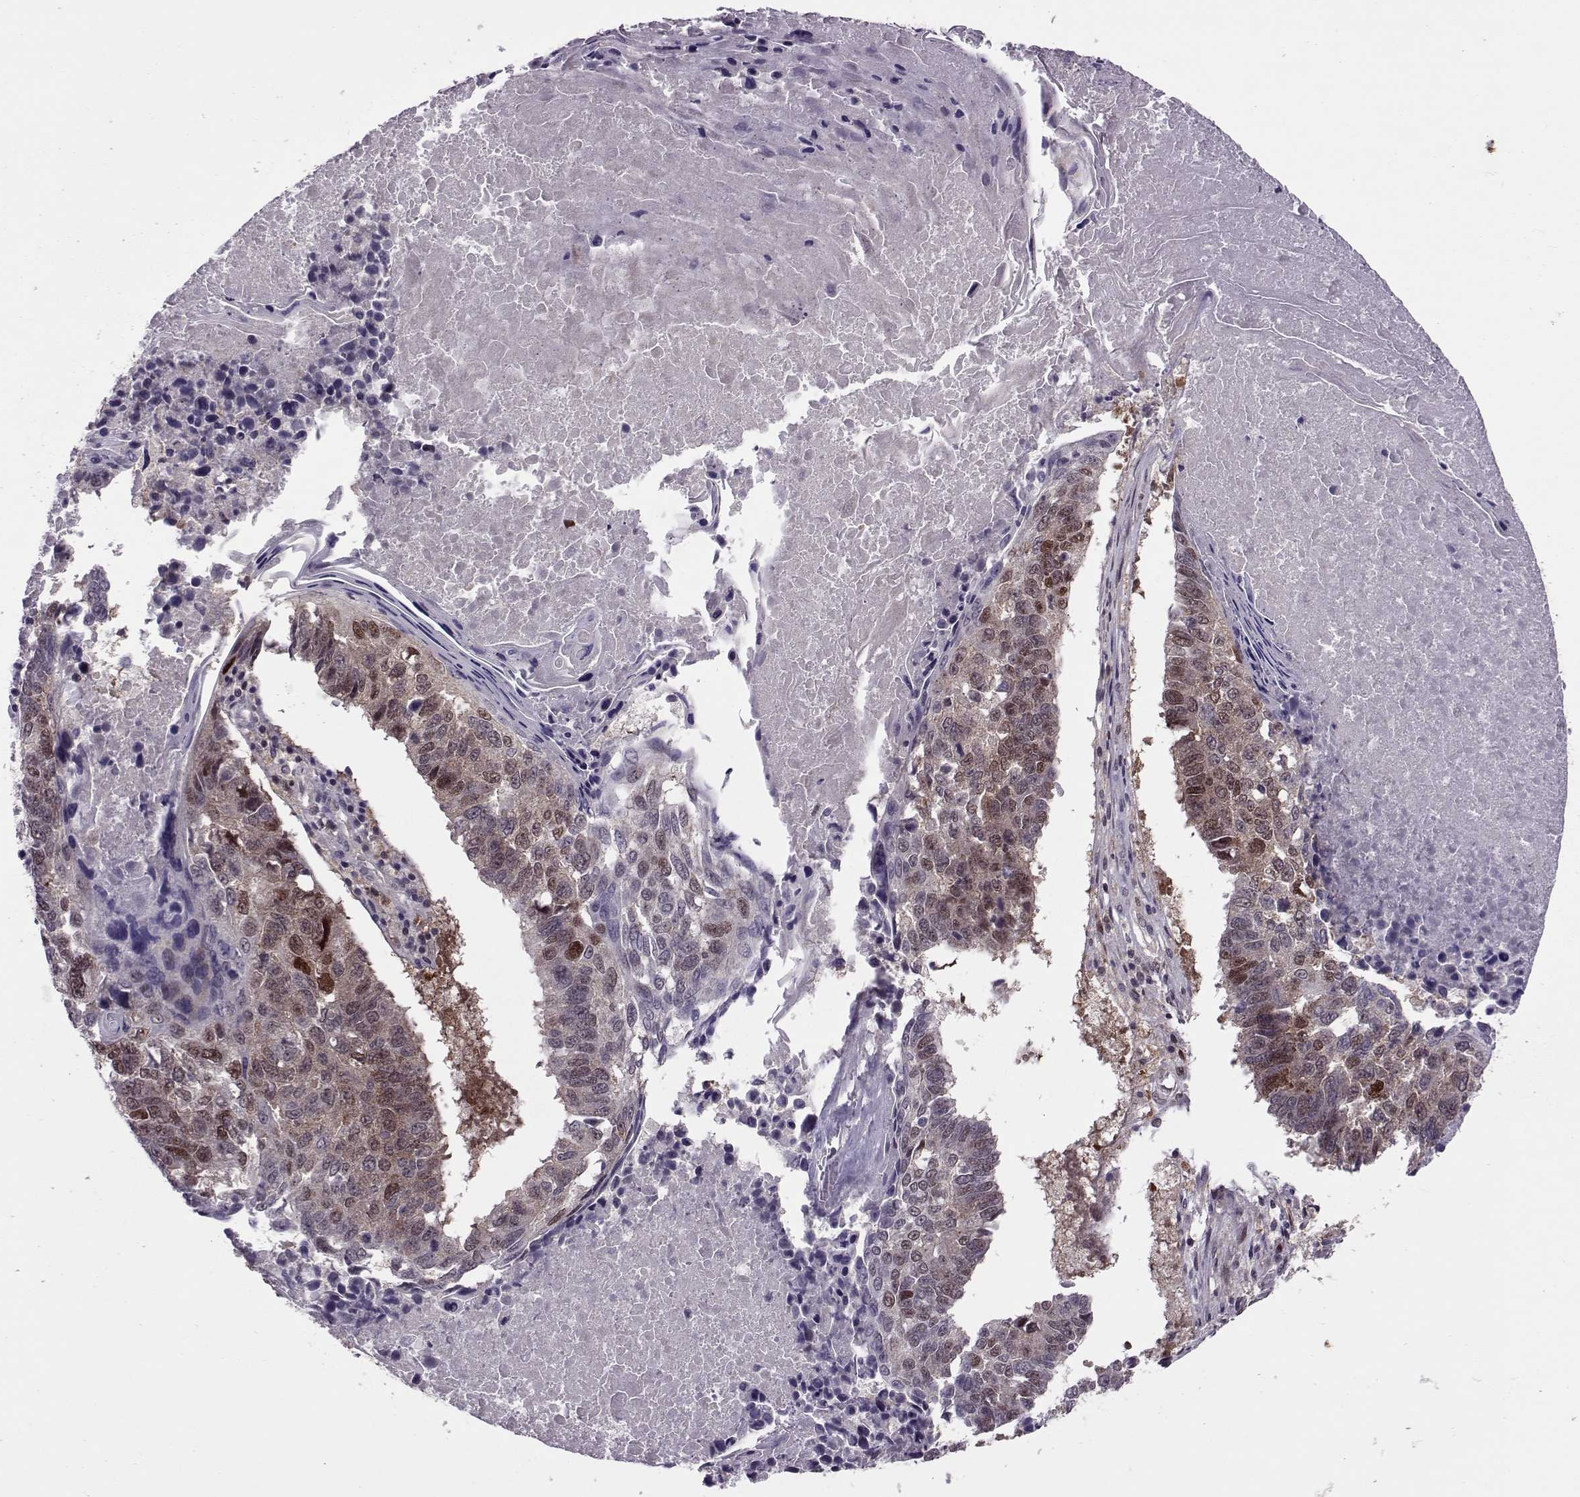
{"staining": {"intensity": "moderate", "quantity": "<25%", "location": "cytoplasmic/membranous,nuclear"}, "tissue": "lung cancer", "cell_type": "Tumor cells", "image_type": "cancer", "snomed": [{"axis": "morphology", "description": "Squamous cell carcinoma, NOS"}, {"axis": "topography", "description": "Lung"}], "caption": "Immunohistochemical staining of human squamous cell carcinoma (lung) exhibits low levels of moderate cytoplasmic/membranous and nuclear staining in approximately <25% of tumor cells.", "gene": "CDK4", "patient": {"sex": "male", "age": 73}}